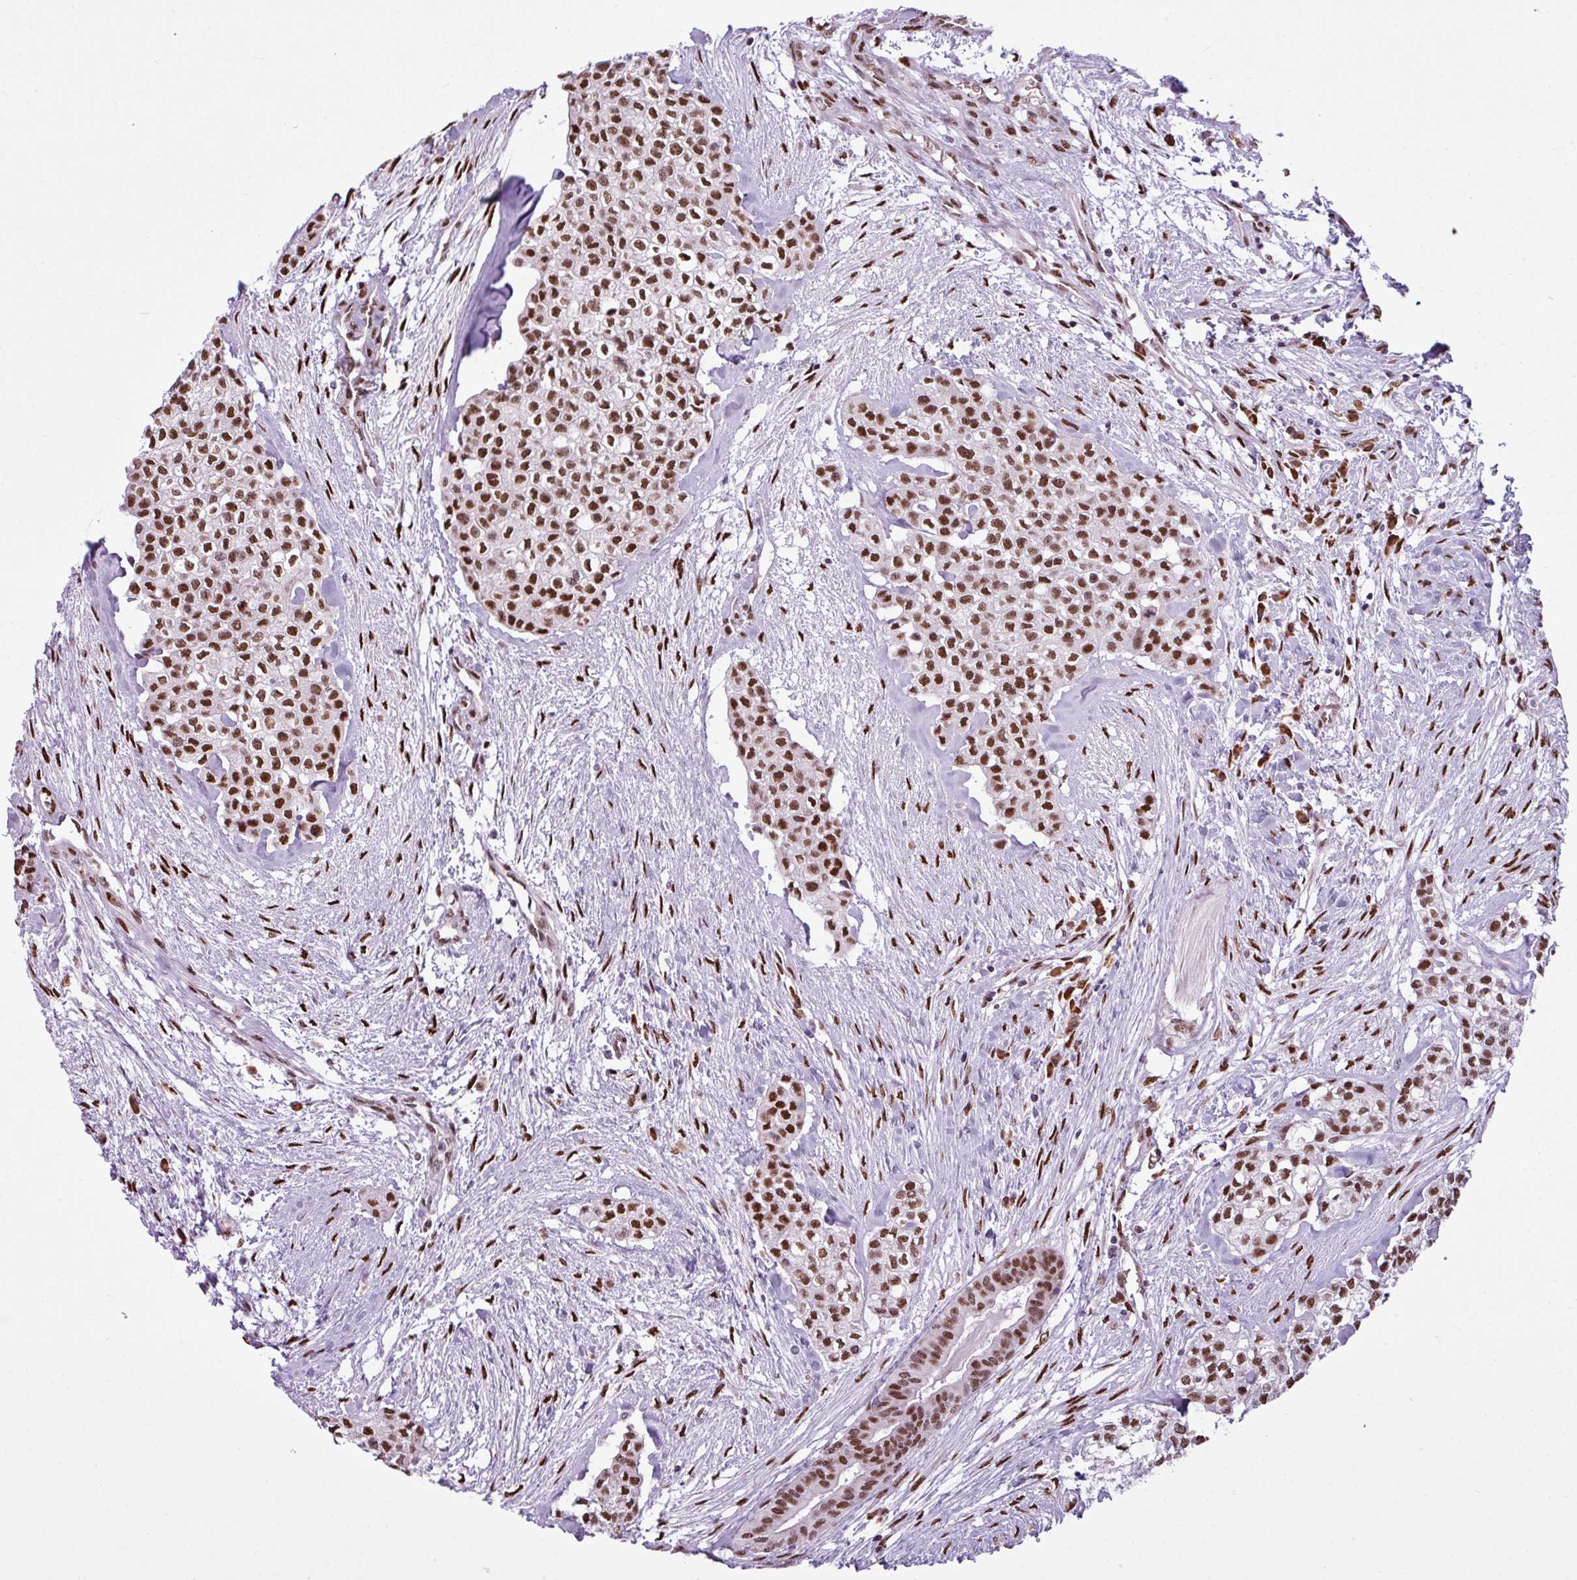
{"staining": {"intensity": "strong", "quantity": ">75%", "location": "nuclear"}, "tissue": "head and neck cancer", "cell_type": "Tumor cells", "image_type": "cancer", "snomed": [{"axis": "morphology", "description": "Adenocarcinoma, NOS"}, {"axis": "topography", "description": "Head-Neck"}], "caption": "Human head and neck cancer (adenocarcinoma) stained with a brown dye exhibits strong nuclear positive expression in approximately >75% of tumor cells.", "gene": "PRDM5", "patient": {"sex": "male", "age": 81}}